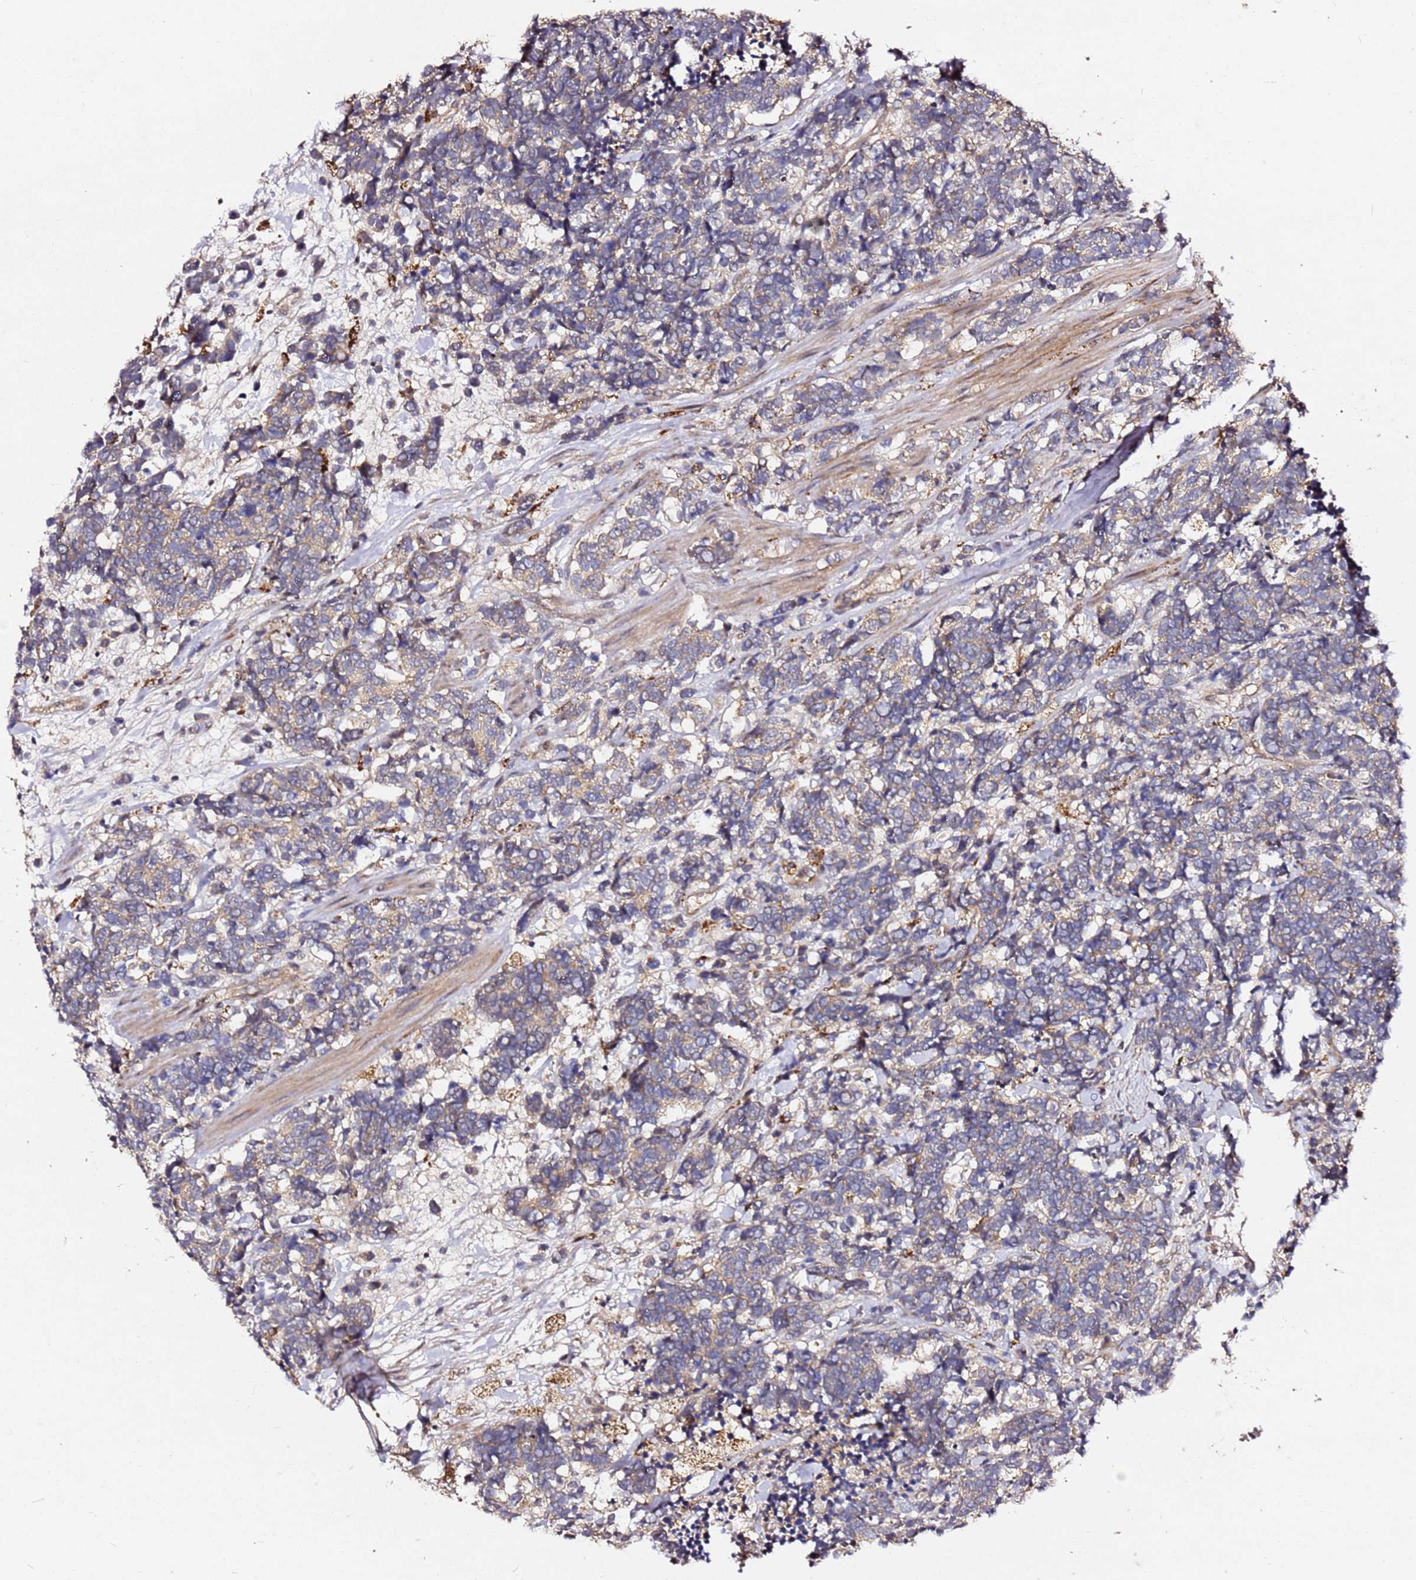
{"staining": {"intensity": "weak", "quantity": "<25%", "location": "cytoplasmic/membranous"}, "tissue": "carcinoid", "cell_type": "Tumor cells", "image_type": "cancer", "snomed": [{"axis": "morphology", "description": "Carcinoma, NOS"}, {"axis": "morphology", "description": "Carcinoid, malignant, NOS"}, {"axis": "topography", "description": "Prostate"}], "caption": "Protein analysis of carcinoid exhibits no significant positivity in tumor cells.", "gene": "ALG11", "patient": {"sex": "male", "age": 57}}